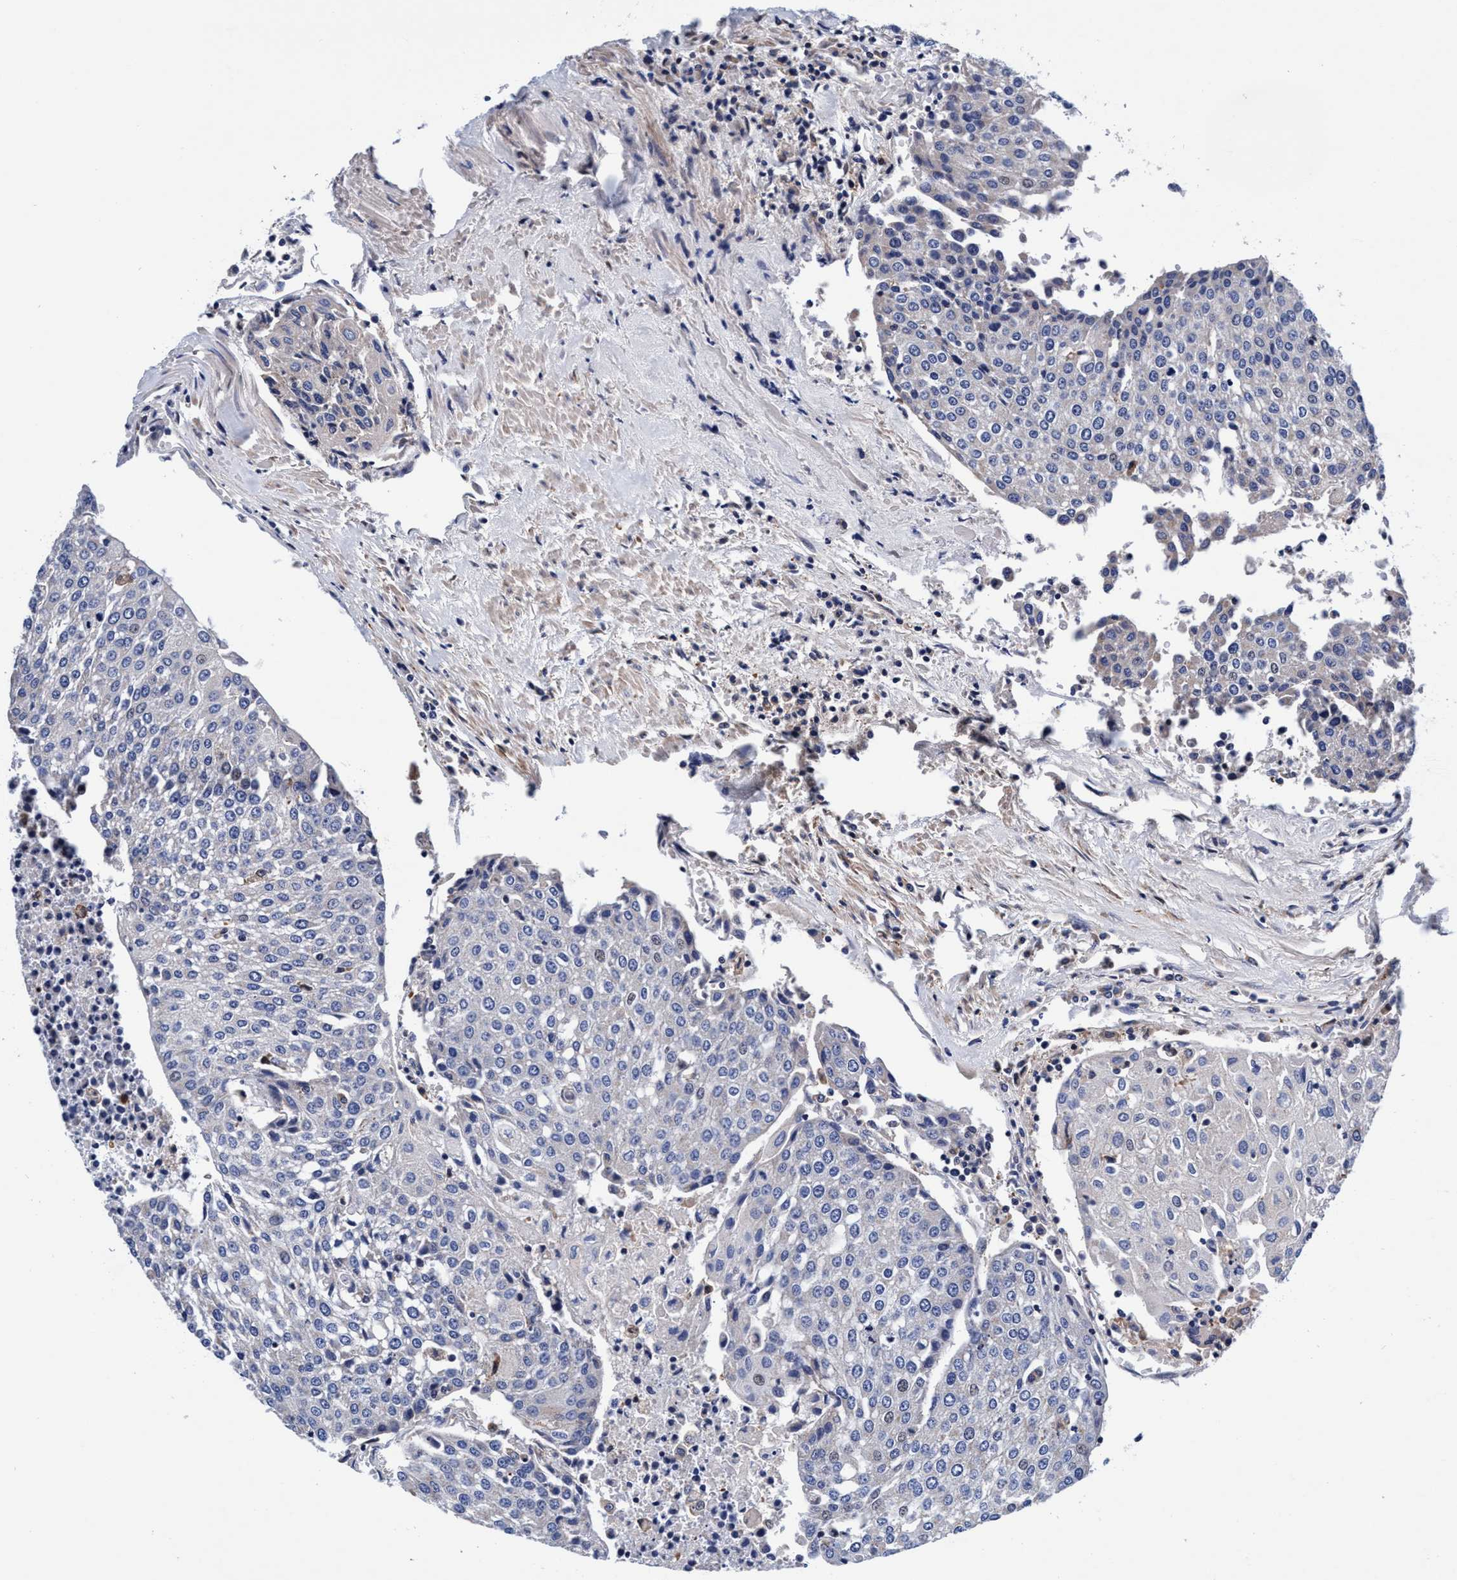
{"staining": {"intensity": "negative", "quantity": "none", "location": "none"}, "tissue": "urothelial cancer", "cell_type": "Tumor cells", "image_type": "cancer", "snomed": [{"axis": "morphology", "description": "Urothelial carcinoma, High grade"}, {"axis": "topography", "description": "Urinary bladder"}], "caption": "Urothelial cancer was stained to show a protein in brown. There is no significant staining in tumor cells.", "gene": "UBALD2", "patient": {"sex": "female", "age": 85}}